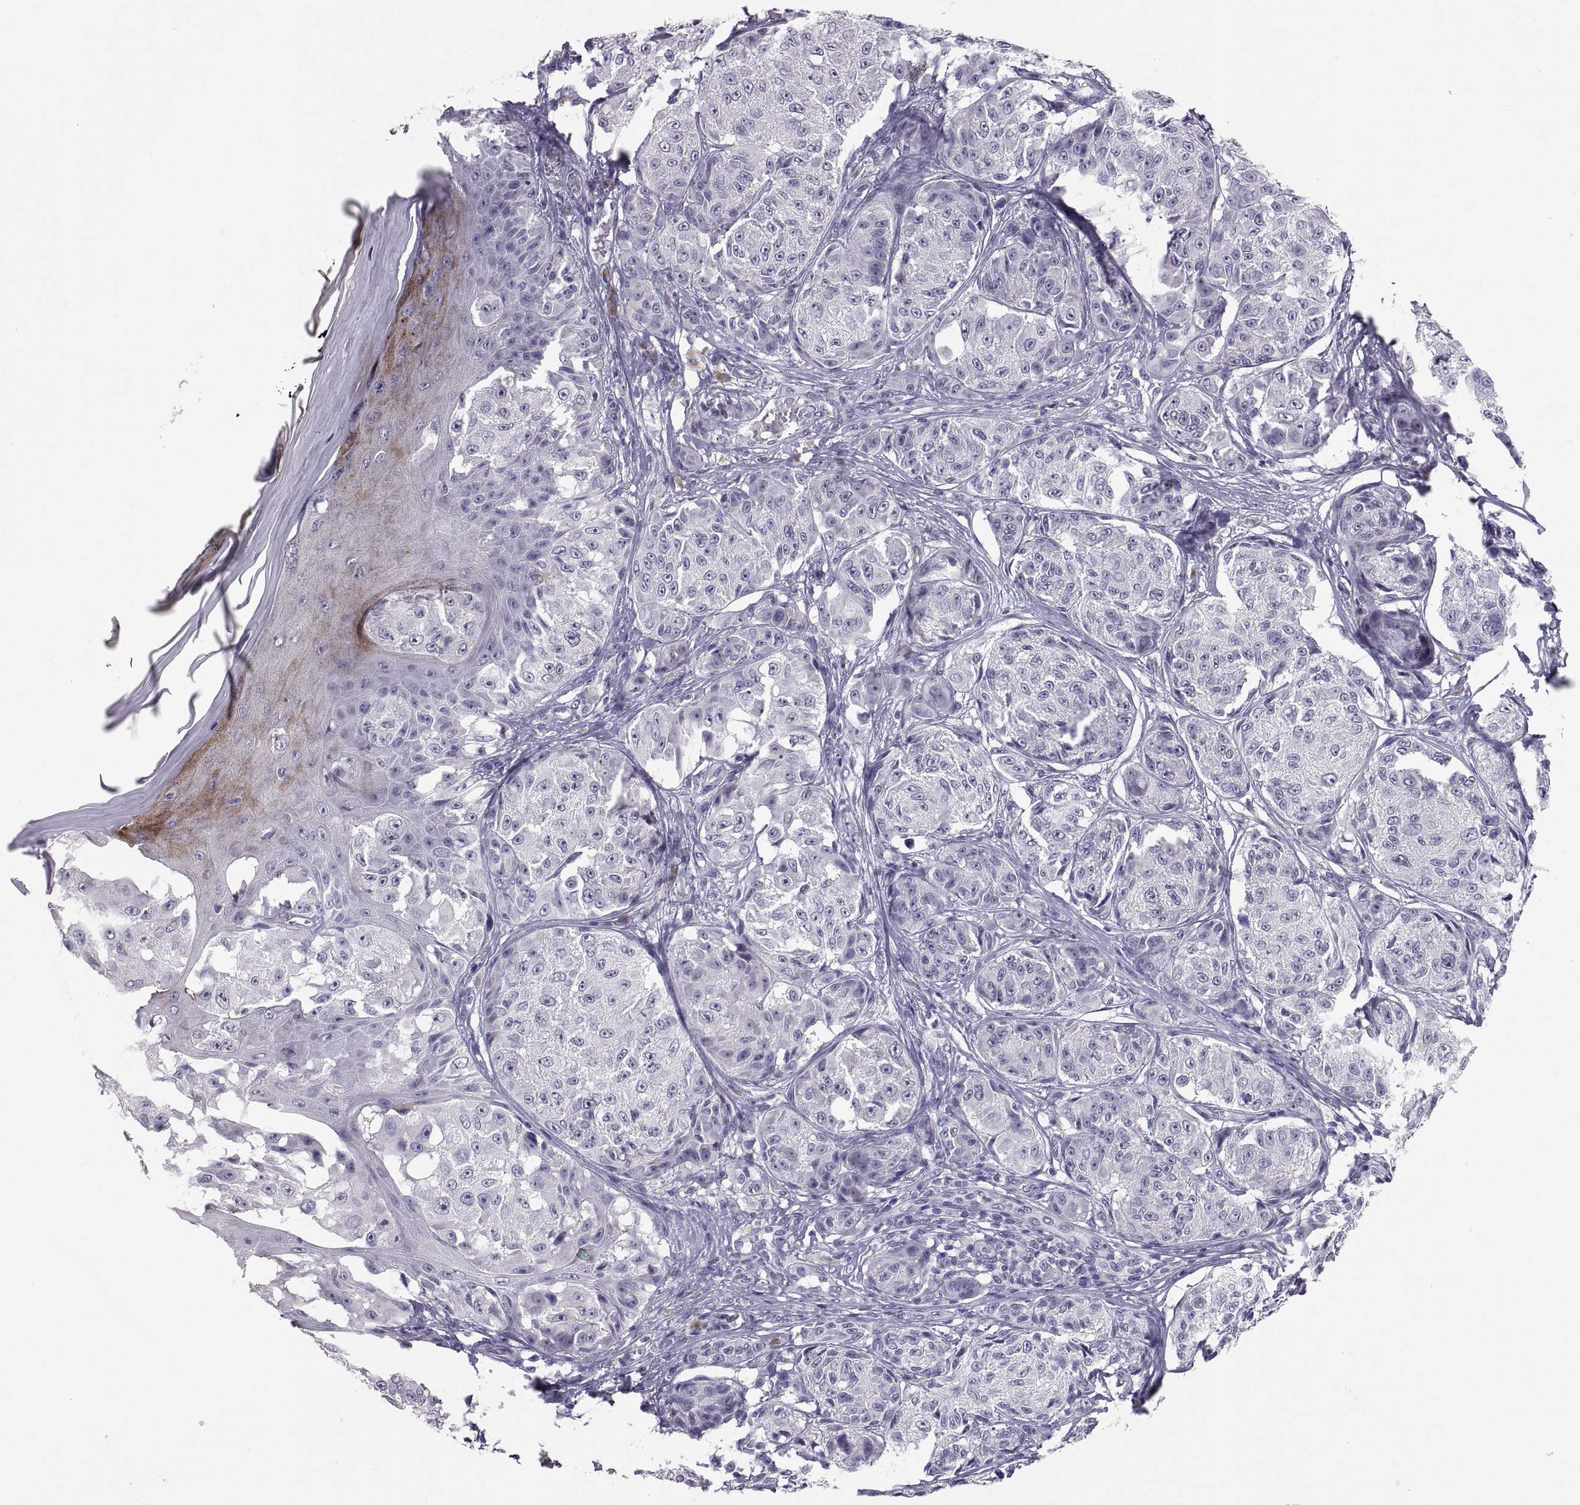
{"staining": {"intensity": "negative", "quantity": "none", "location": "none"}, "tissue": "melanoma", "cell_type": "Tumor cells", "image_type": "cancer", "snomed": [{"axis": "morphology", "description": "Malignant melanoma, NOS"}, {"axis": "topography", "description": "Skin"}], "caption": "Tumor cells show no significant protein expression in malignant melanoma.", "gene": "PTN", "patient": {"sex": "male", "age": 61}}